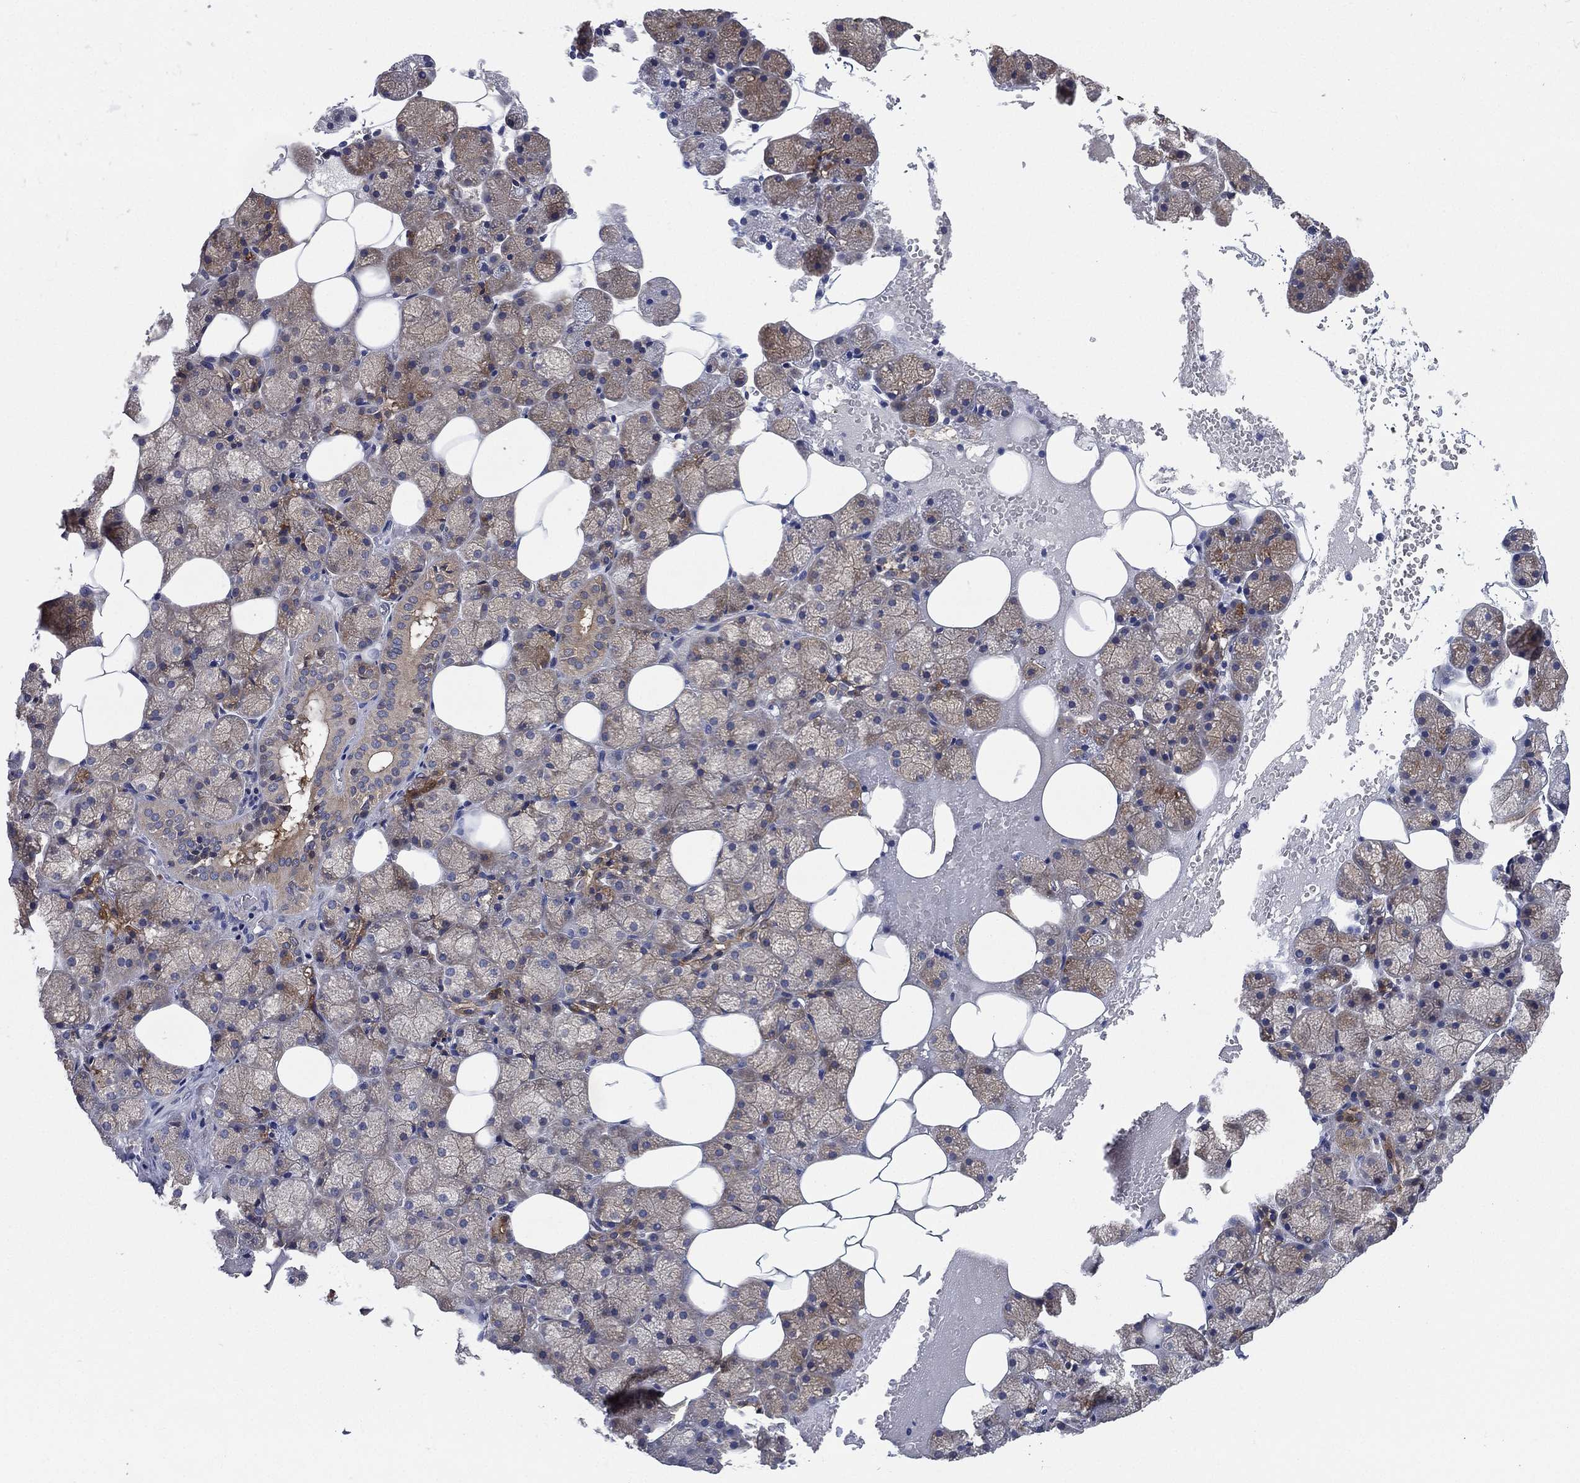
{"staining": {"intensity": "moderate", "quantity": "25%-75%", "location": "cytoplasmic/membranous"}, "tissue": "salivary gland", "cell_type": "Glandular cells", "image_type": "normal", "snomed": [{"axis": "morphology", "description": "Normal tissue, NOS"}, {"axis": "topography", "description": "Salivary gland"}], "caption": "Unremarkable salivary gland shows moderate cytoplasmic/membranous expression in about 25%-75% of glandular cells, visualized by immunohistochemistry.", "gene": "SMPD3", "patient": {"sex": "male", "age": 38}}